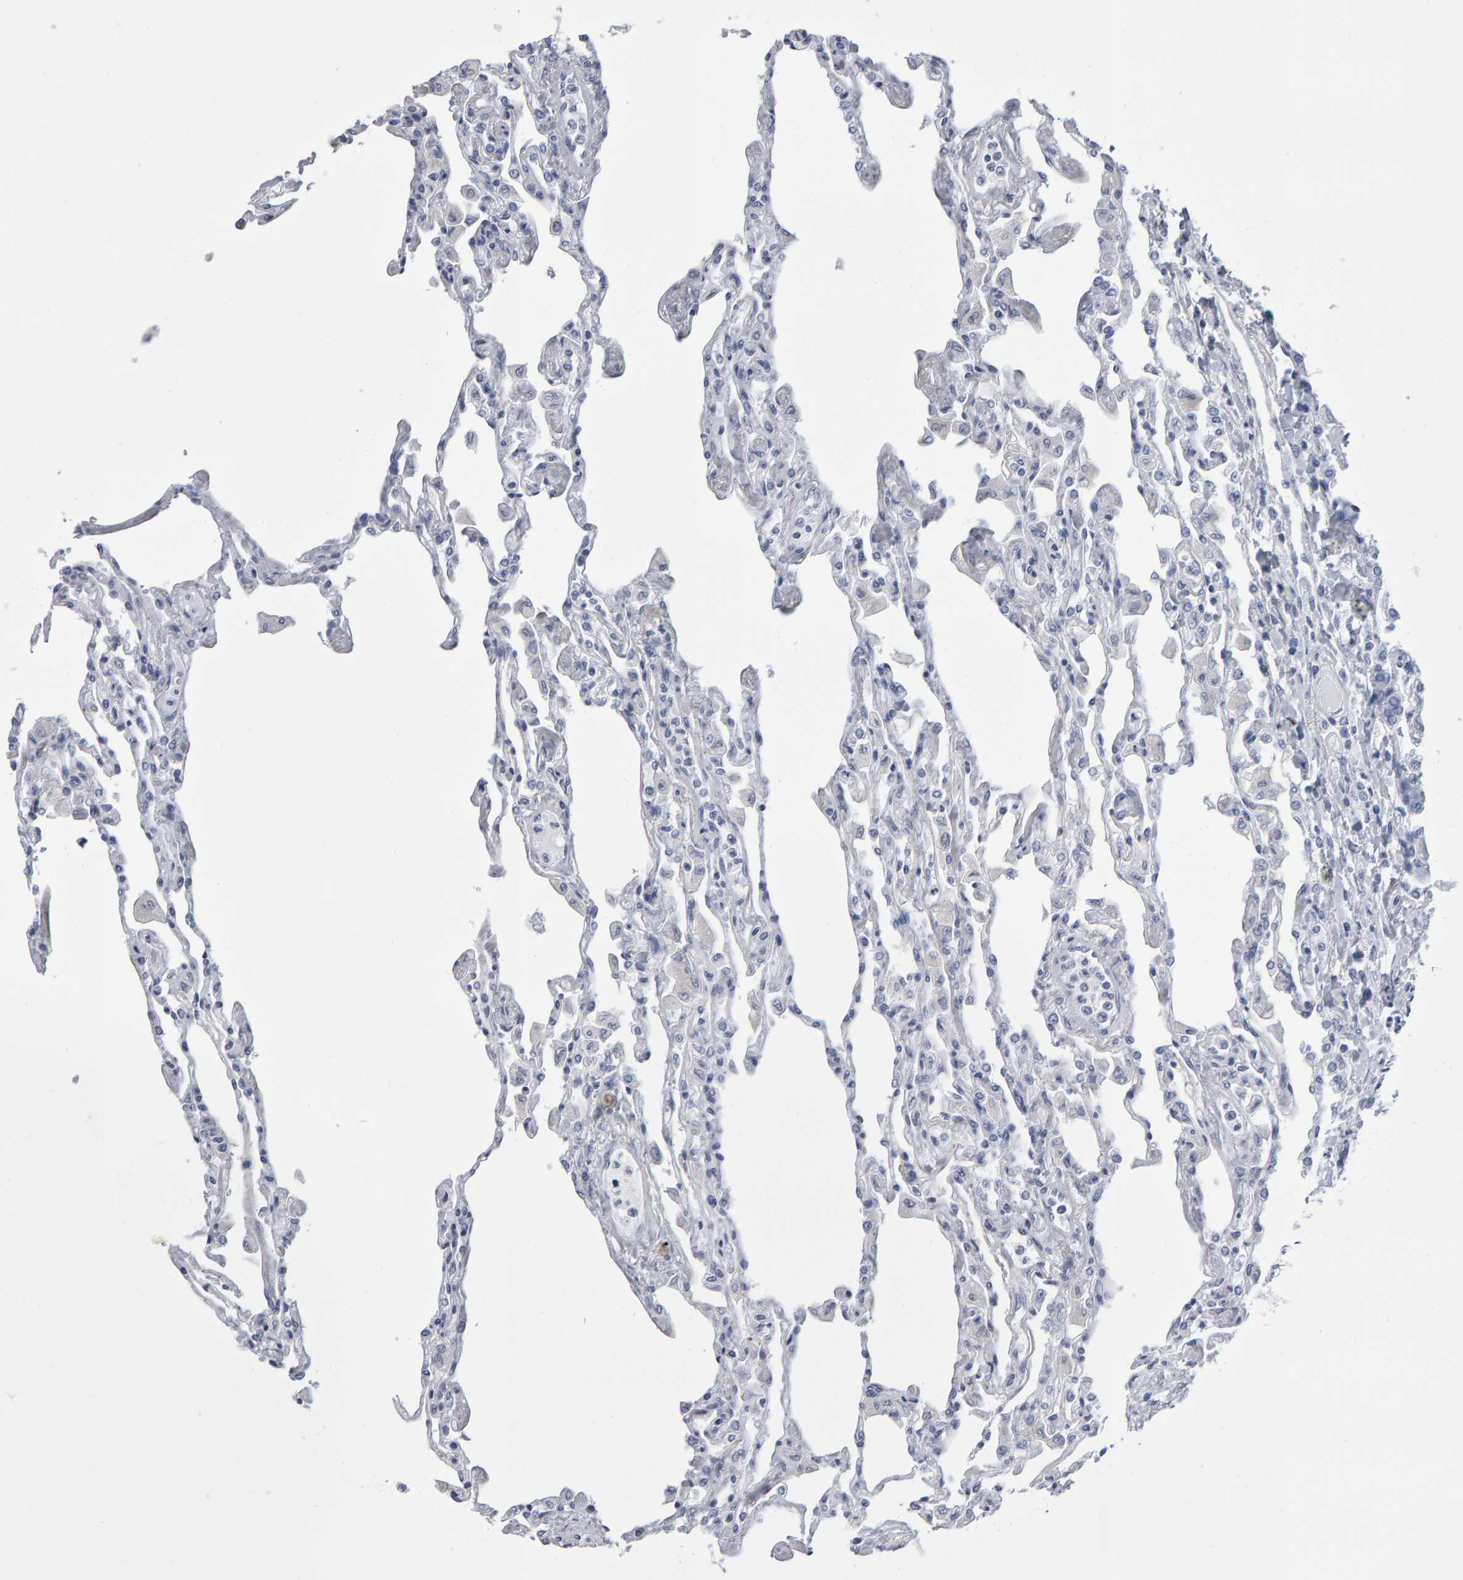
{"staining": {"intensity": "negative", "quantity": "none", "location": "none"}, "tissue": "lung", "cell_type": "Alveolar cells", "image_type": "normal", "snomed": [{"axis": "morphology", "description": "Normal tissue, NOS"}, {"axis": "topography", "description": "Bronchus"}, {"axis": "topography", "description": "Lung"}], "caption": "Immunohistochemistry of normal human lung displays no expression in alveolar cells.", "gene": "NCDN", "patient": {"sex": "female", "age": 49}}